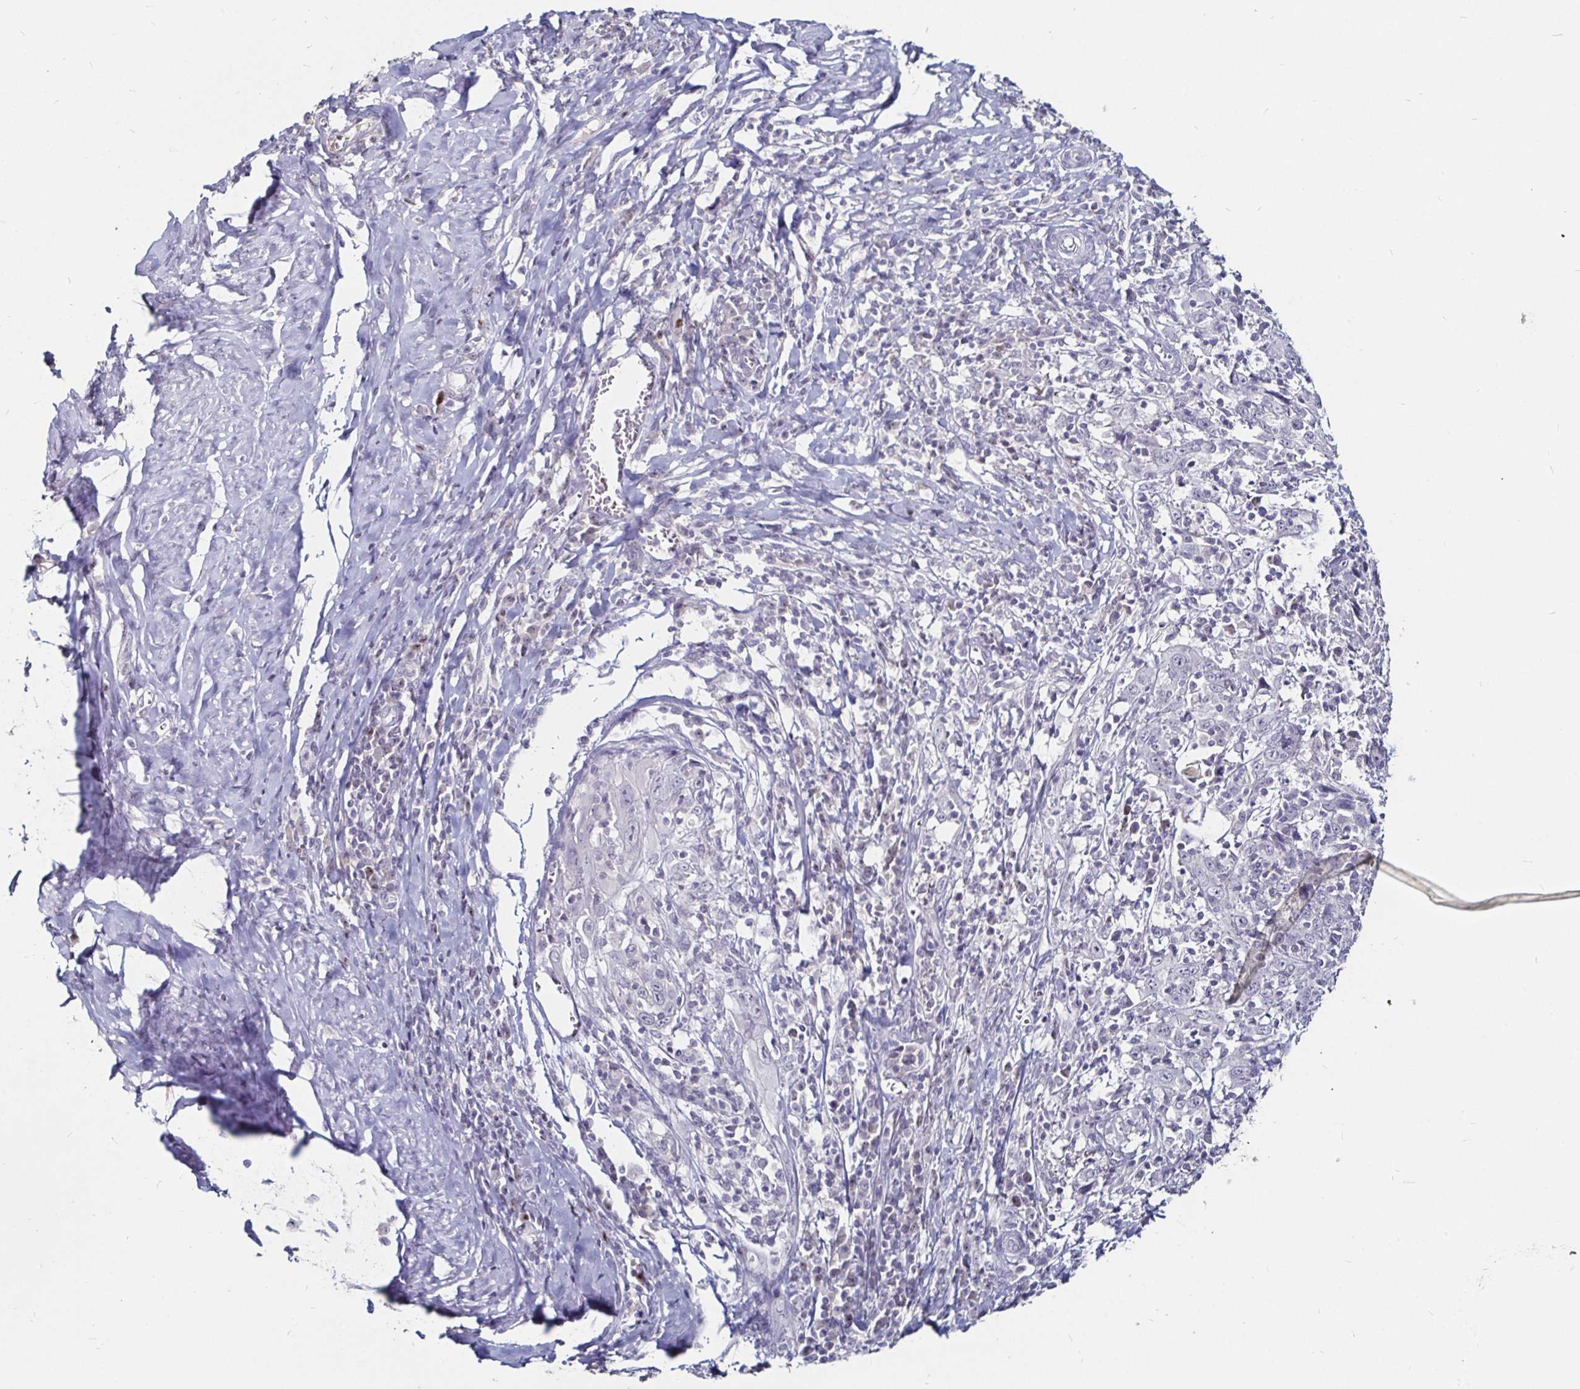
{"staining": {"intensity": "negative", "quantity": "none", "location": "none"}, "tissue": "cervical cancer", "cell_type": "Tumor cells", "image_type": "cancer", "snomed": [{"axis": "morphology", "description": "Squamous cell carcinoma, NOS"}, {"axis": "topography", "description": "Cervix"}], "caption": "IHC of human cervical cancer (squamous cell carcinoma) demonstrates no staining in tumor cells.", "gene": "FAIM2", "patient": {"sex": "female", "age": 46}}